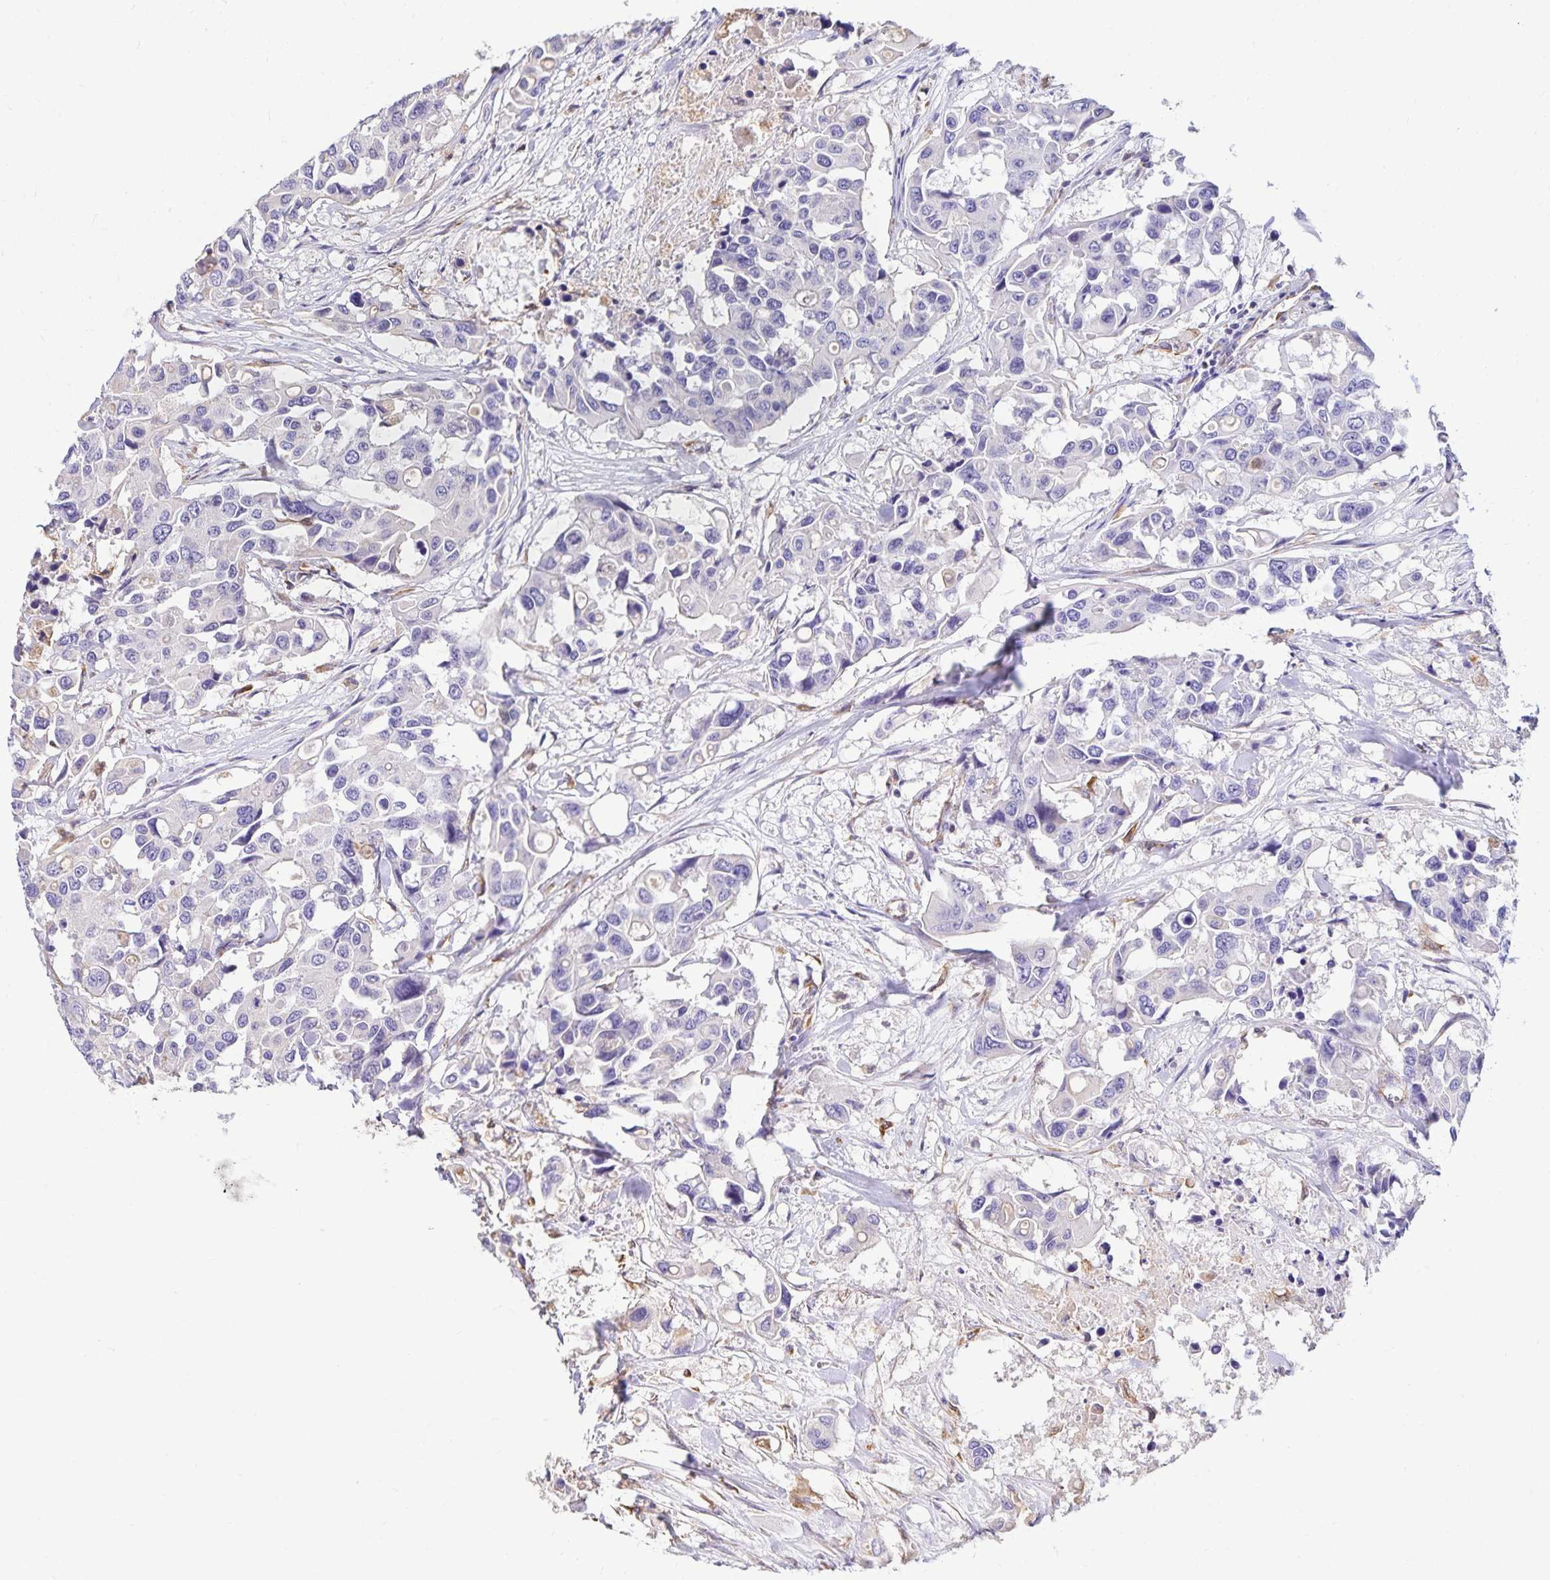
{"staining": {"intensity": "negative", "quantity": "none", "location": "none"}, "tissue": "colorectal cancer", "cell_type": "Tumor cells", "image_type": "cancer", "snomed": [{"axis": "morphology", "description": "Adenocarcinoma, NOS"}, {"axis": "topography", "description": "Colon"}], "caption": "A micrograph of human adenocarcinoma (colorectal) is negative for staining in tumor cells.", "gene": "TRPV6", "patient": {"sex": "male", "age": 77}}